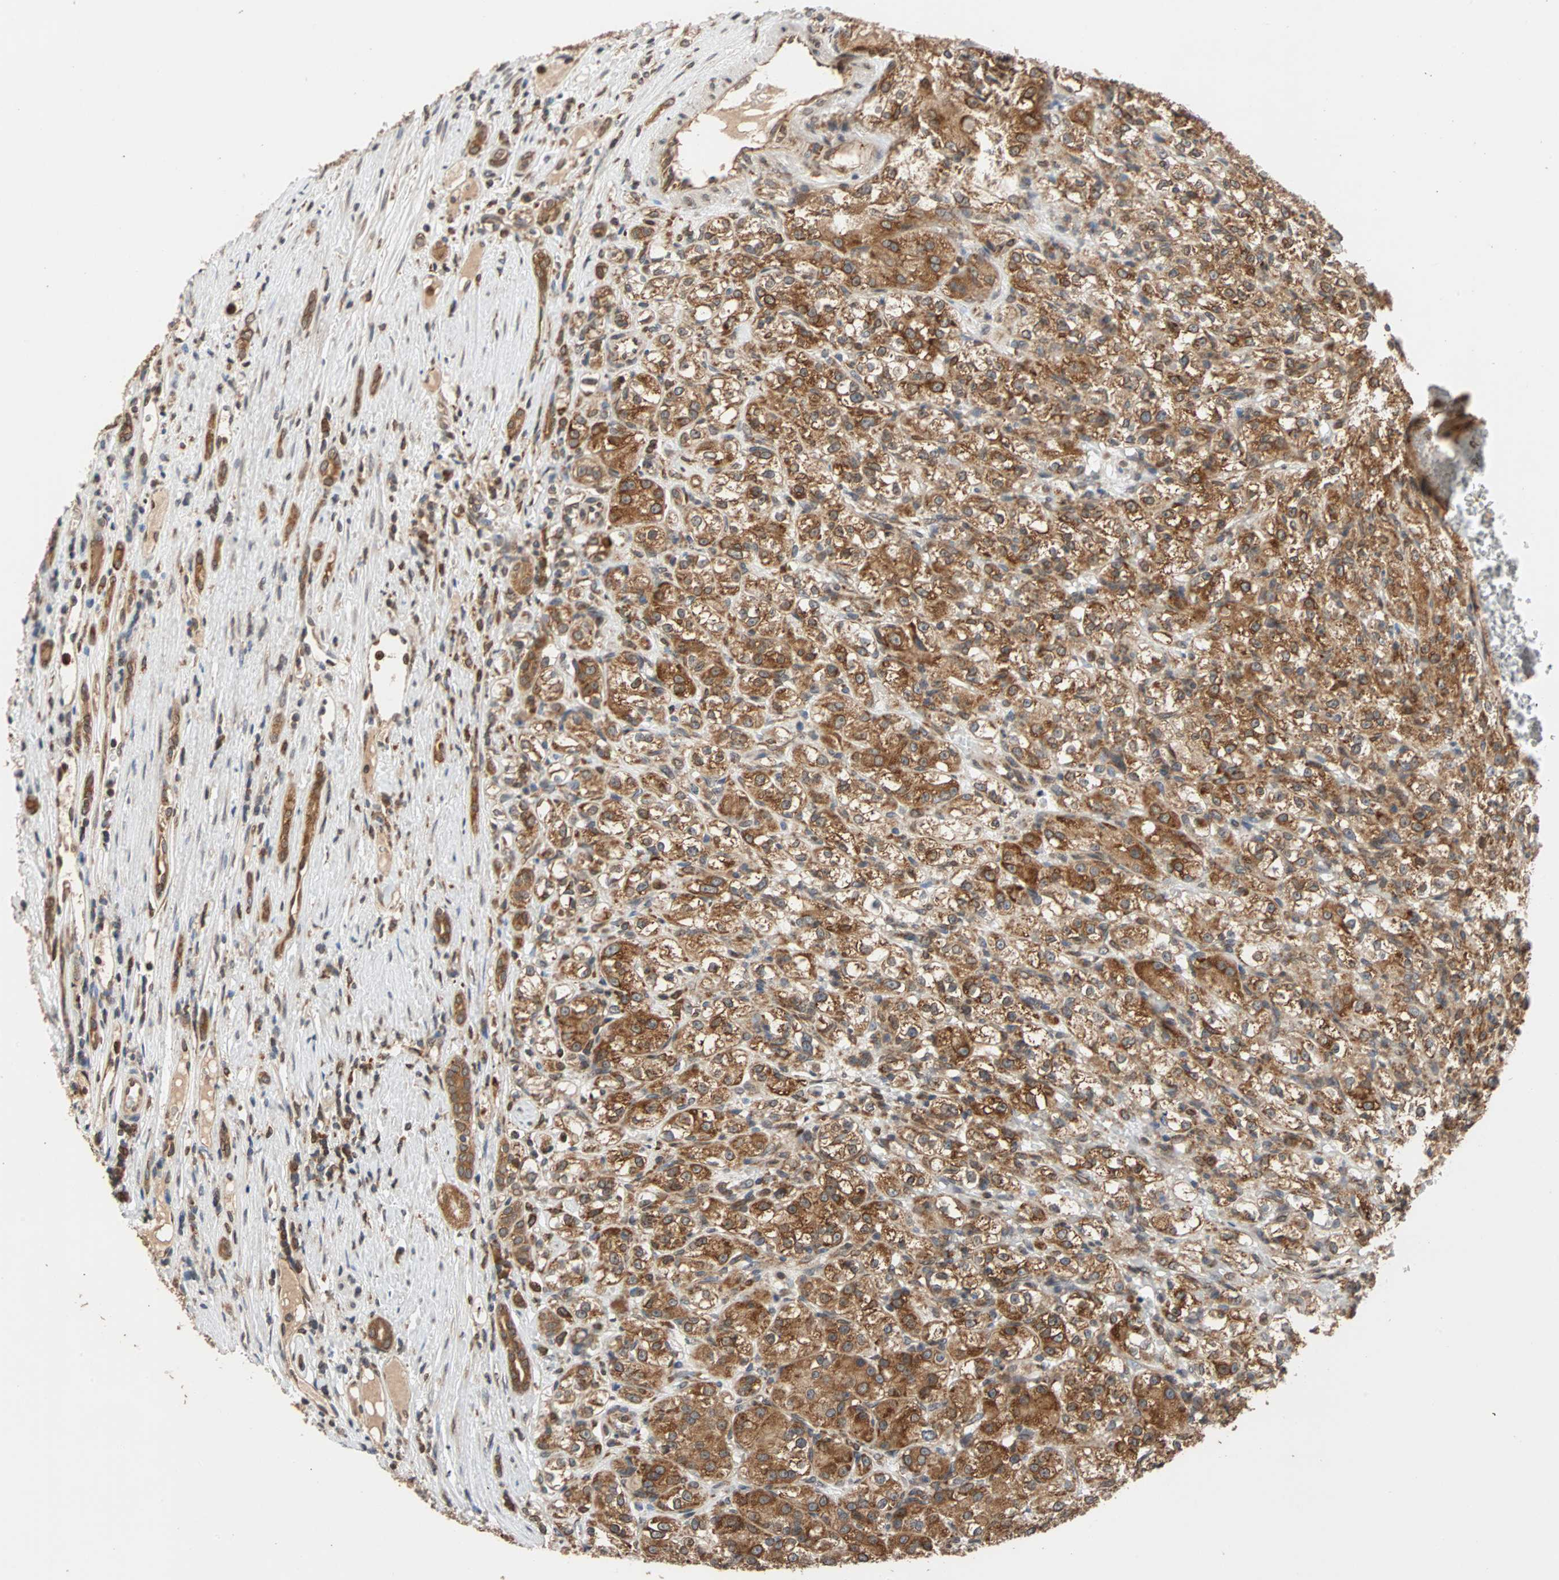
{"staining": {"intensity": "strong", "quantity": ">75%", "location": "cytoplasmic/membranous"}, "tissue": "renal cancer", "cell_type": "Tumor cells", "image_type": "cancer", "snomed": [{"axis": "morphology", "description": "Normal tissue, NOS"}, {"axis": "morphology", "description": "Adenocarcinoma, NOS"}, {"axis": "topography", "description": "Kidney"}], "caption": "Renal cancer stained for a protein exhibits strong cytoplasmic/membranous positivity in tumor cells. The protein is shown in brown color, while the nuclei are stained blue.", "gene": "AUP1", "patient": {"sex": "male", "age": 61}}